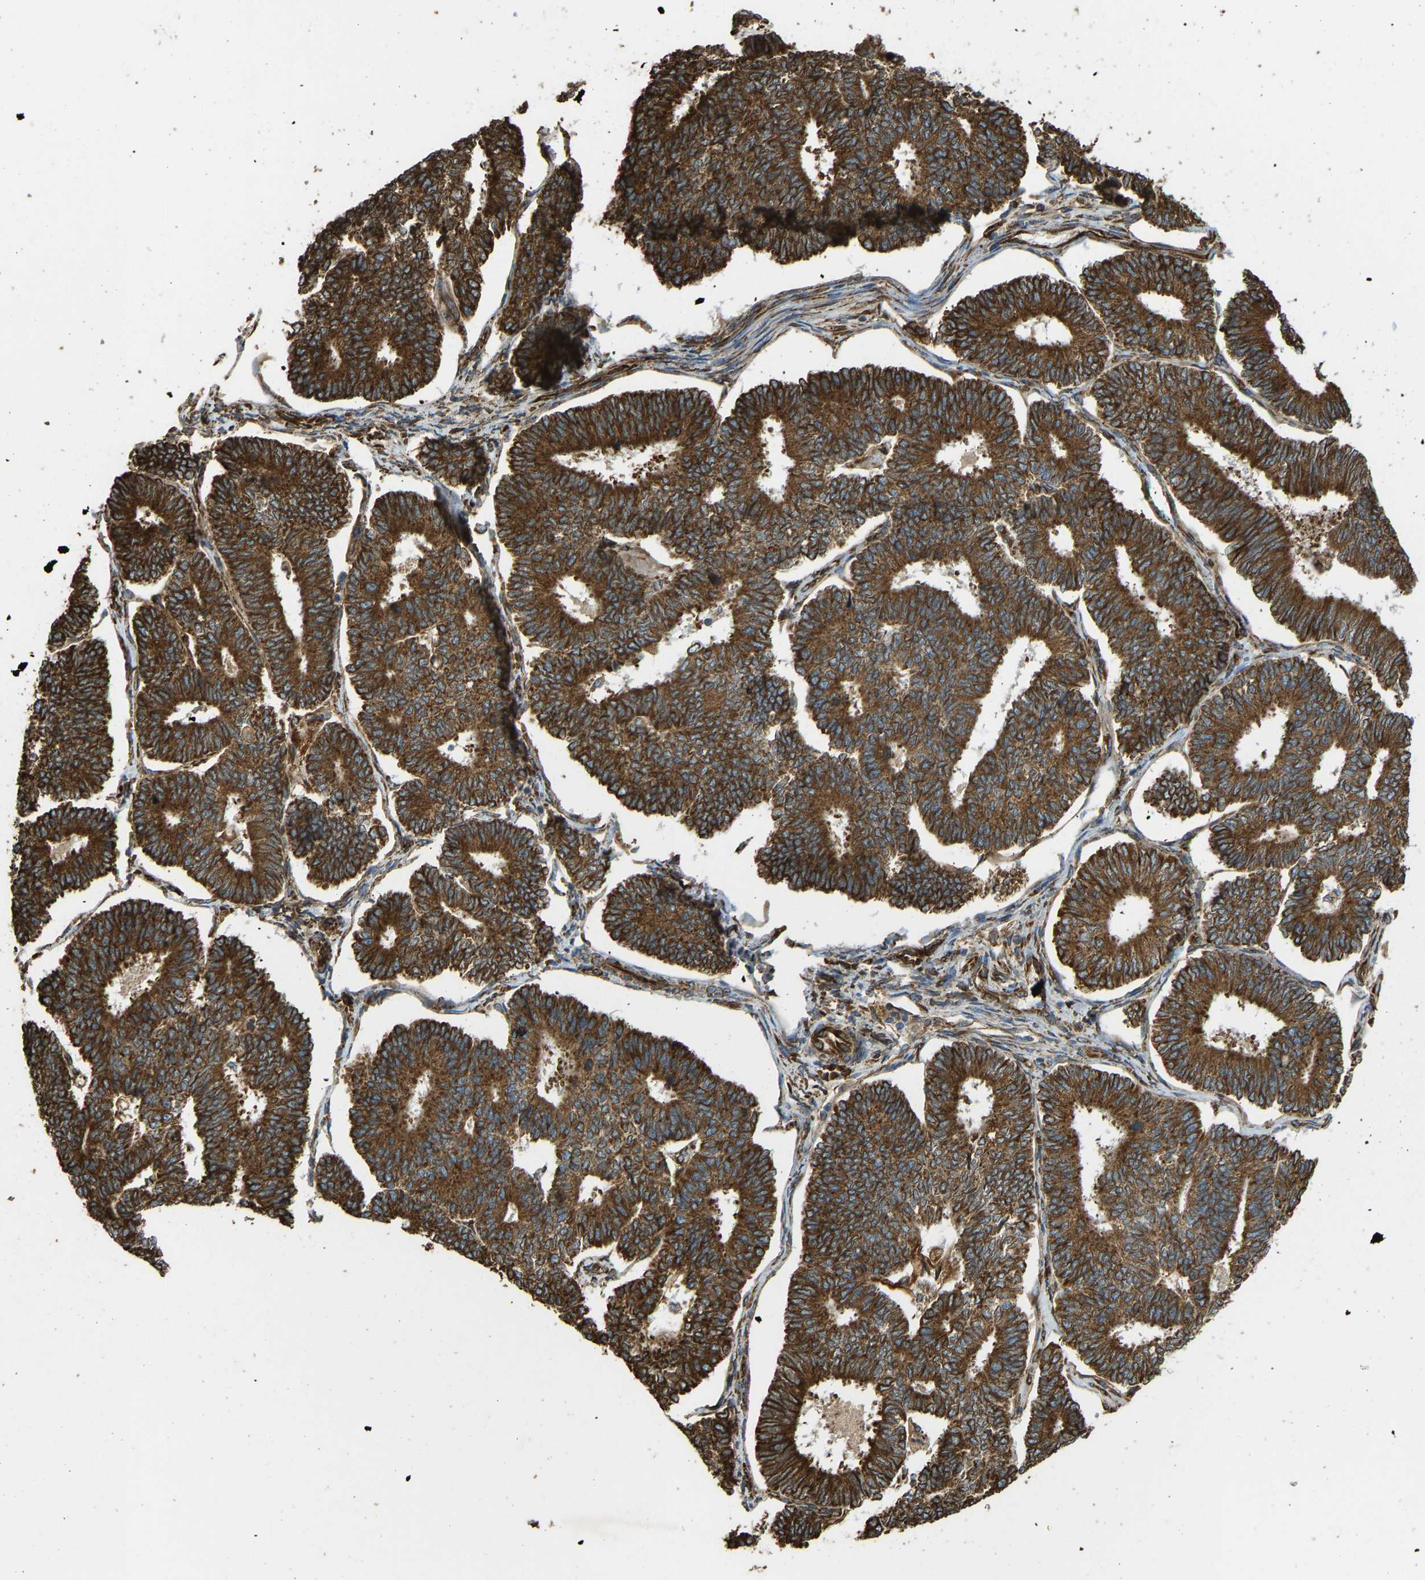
{"staining": {"intensity": "strong", "quantity": ">75%", "location": "cytoplasmic/membranous"}, "tissue": "endometrial cancer", "cell_type": "Tumor cells", "image_type": "cancer", "snomed": [{"axis": "morphology", "description": "Adenocarcinoma, NOS"}, {"axis": "topography", "description": "Endometrium"}], "caption": "Protein staining demonstrates strong cytoplasmic/membranous staining in approximately >75% of tumor cells in endometrial adenocarcinoma.", "gene": "BEX3", "patient": {"sex": "female", "age": 70}}